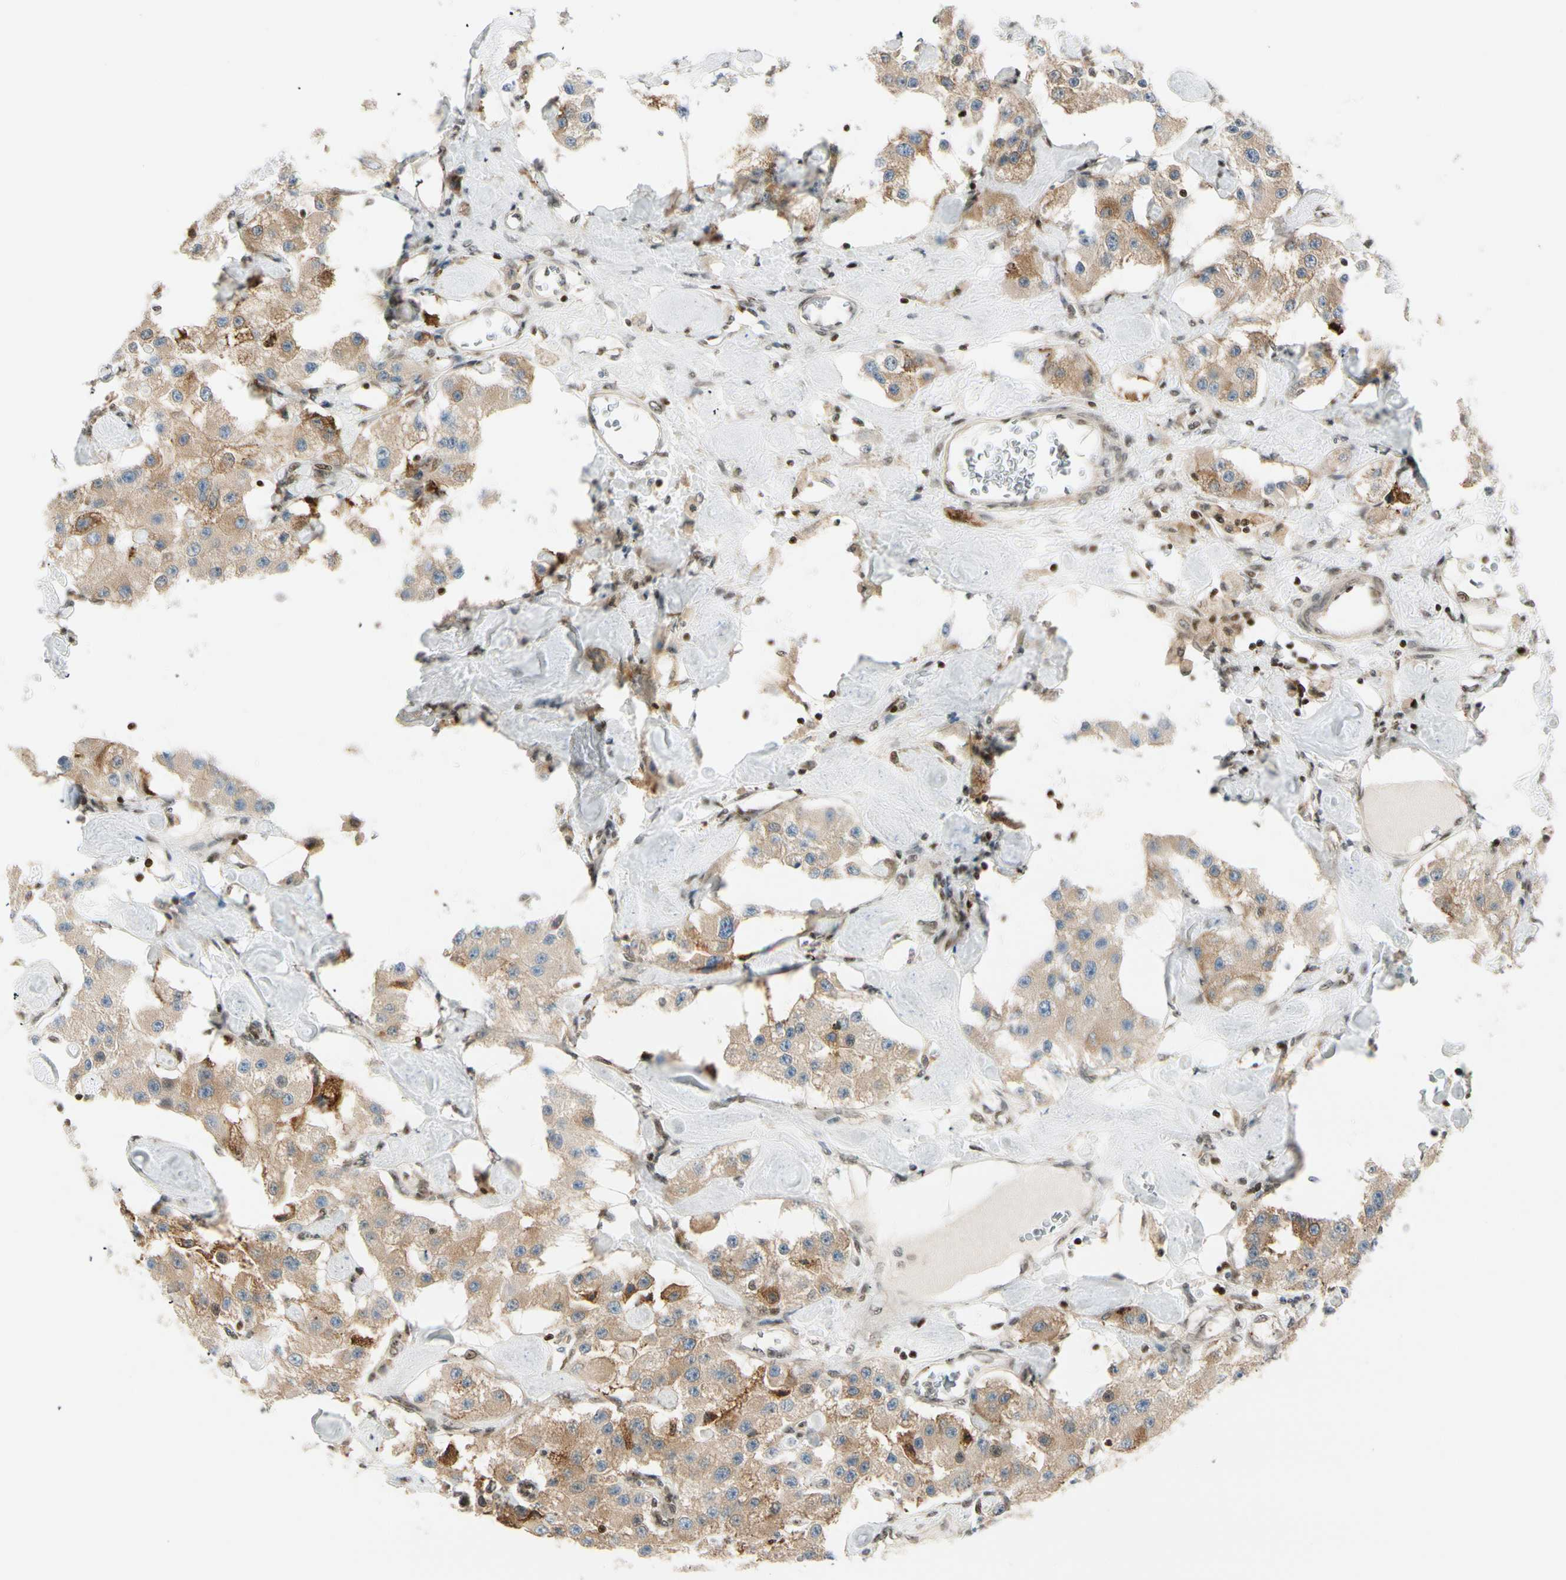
{"staining": {"intensity": "moderate", "quantity": ">75%", "location": "cytoplasmic/membranous"}, "tissue": "carcinoid", "cell_type": "Tumor cells", "image_type": "cancer", "snomed": [{"axis": "morphology", "description": "Carcinoid, malignant, NOS"}, {"axis": "topography", "description": "Pancreas"}], "caption": "This image demonstrates IHC staining of human malignant carcinoid, with medium moderate cytoplasmic/membranous positivity in about >75% of tumor cells.", "gene": "DAXX", "patient": {"sex": "male", "age": 41}}